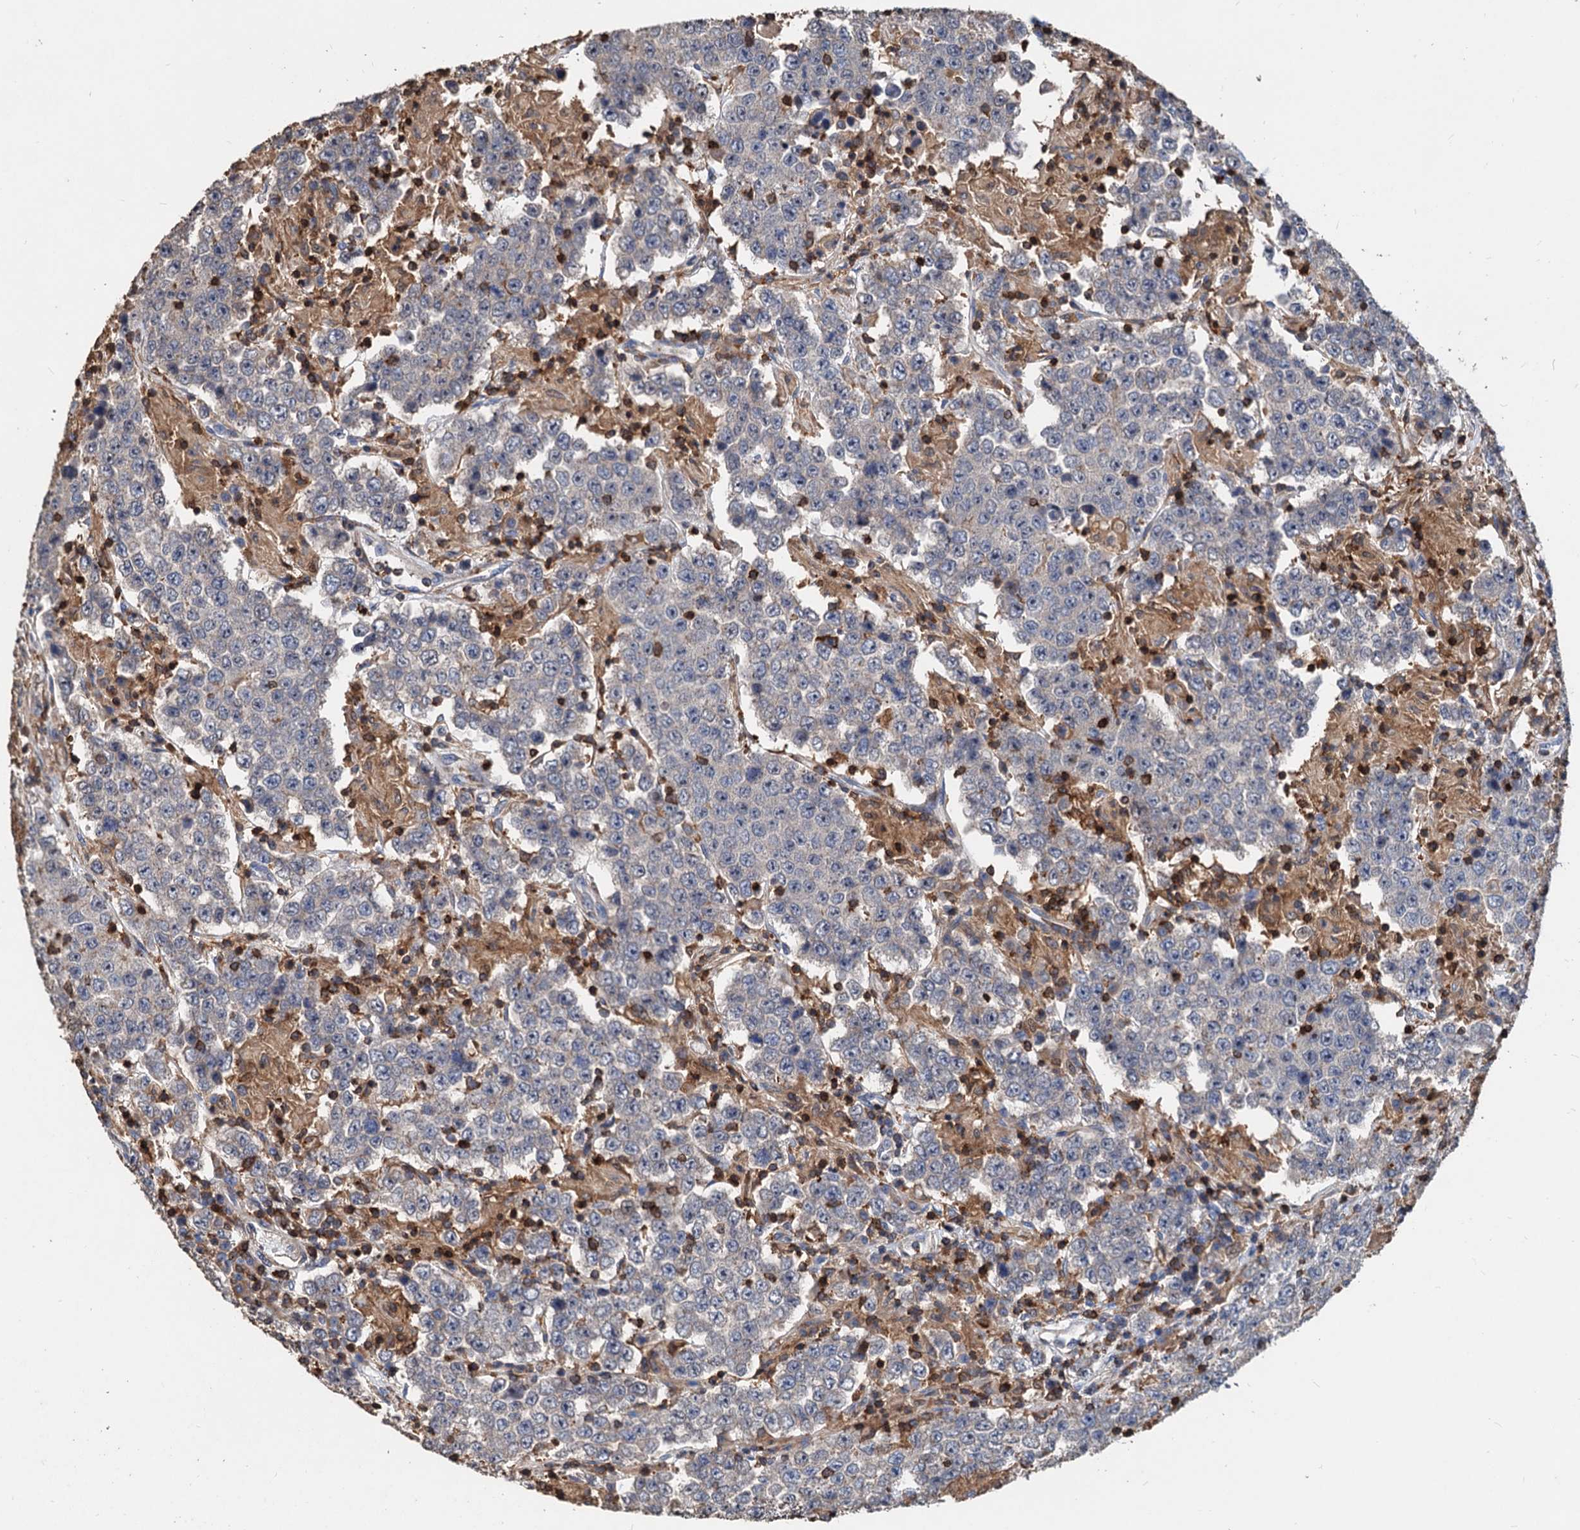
{"staining": {"intensity": "negative", "quantity": "none", "location": "none"}, "tissue": "testis cancer", "cell_type": "Tumor cells", "image_type": "cancer", "snomed": [{"axis": "morphology", "description": "Normal tissue, NOS"}, {"axis": "morphology", "description": "Urothelial carcinoma, High grade"}, {"axis": "morphology", "description": "Seminoma, NOS"}, {"axis": "morphology", "description": "Carcinoma, Embryonal, NOS"}, {"axis": "topography", "description": "Urinary bladder"}, {"axis": "topography", "description": "Testis"}], "caption": "A photomicrograph of human testis cancer is negative for staining in tumor cells. (Immunohistochemistry (ihc), brightfield microscopy, high magnification).", "gene": "LCP2", "patient": {"sex": "male", "age": 41}}